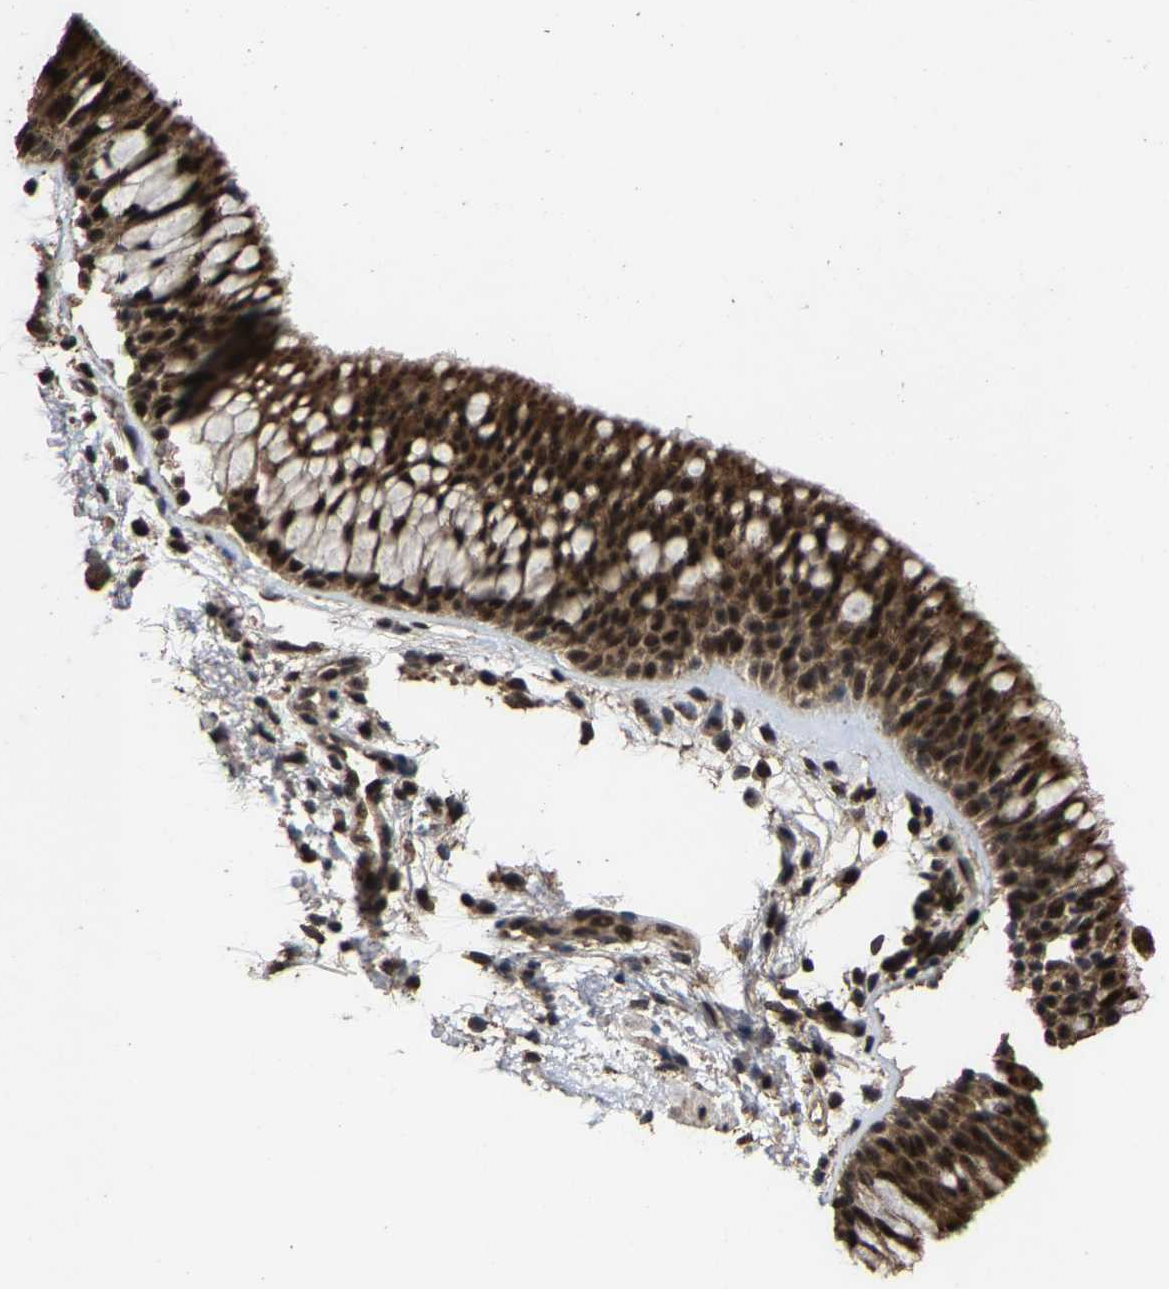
{"staining": {"intensity": "strong", "quantity": ">75%", "location": "cytoplasmic/membranous,nuclear"}, "tissue": "bronchus", "cell_type": "Respiratory epithelial cells", "image_type": "normal", "snomed": [{"axis": "morphology", "description": "Normal tissue, NOS"}, {"axis": "topography", "description": "Cartilage tissue"}, {"axis": "topography", "description": "Bronchus"}], "caption": "Protein analysis of benign bronchus shows strong cytoplasmic/membranous,nuclear positivity in approximately >75% of respiratory epithelial cells. (Brightfield microscopy of DAB IHC at high magnification).", "gene": "HAUS6", "patient": {"sex": "female", "age": 53}}